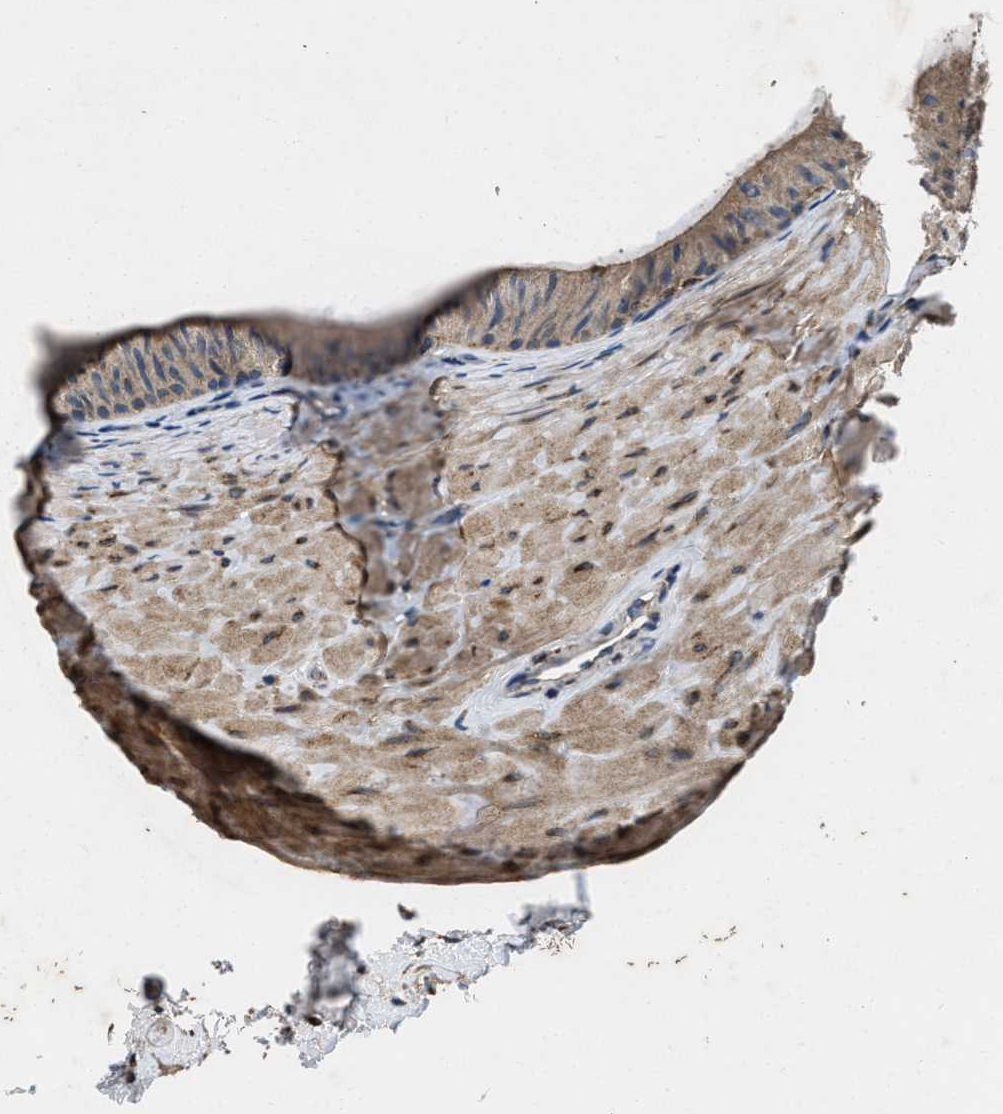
{"staining": {"intensity": "moderate", "quantity": ">75%", "location": "cytoplasmic/membranous"}, "tissue": "epididymis", "cell_type": "Glandular cells", "image_type": "normal", "snomed": [{"axis": "morphology", "description": "Normal tissue, NOS"}, {"axis": "topography", "description": "Epididymis"}], "caption": "This micrograph exhibits benign epididymis stained with immunohistochemistry to label a protein in brown. The cytoplasmic/membranous of glandular cells show moderate positivity for the protein. Nuclei are counter-stained blue.", "gene": "PDP1", "patient": {"sex": "male", "age": 34}}